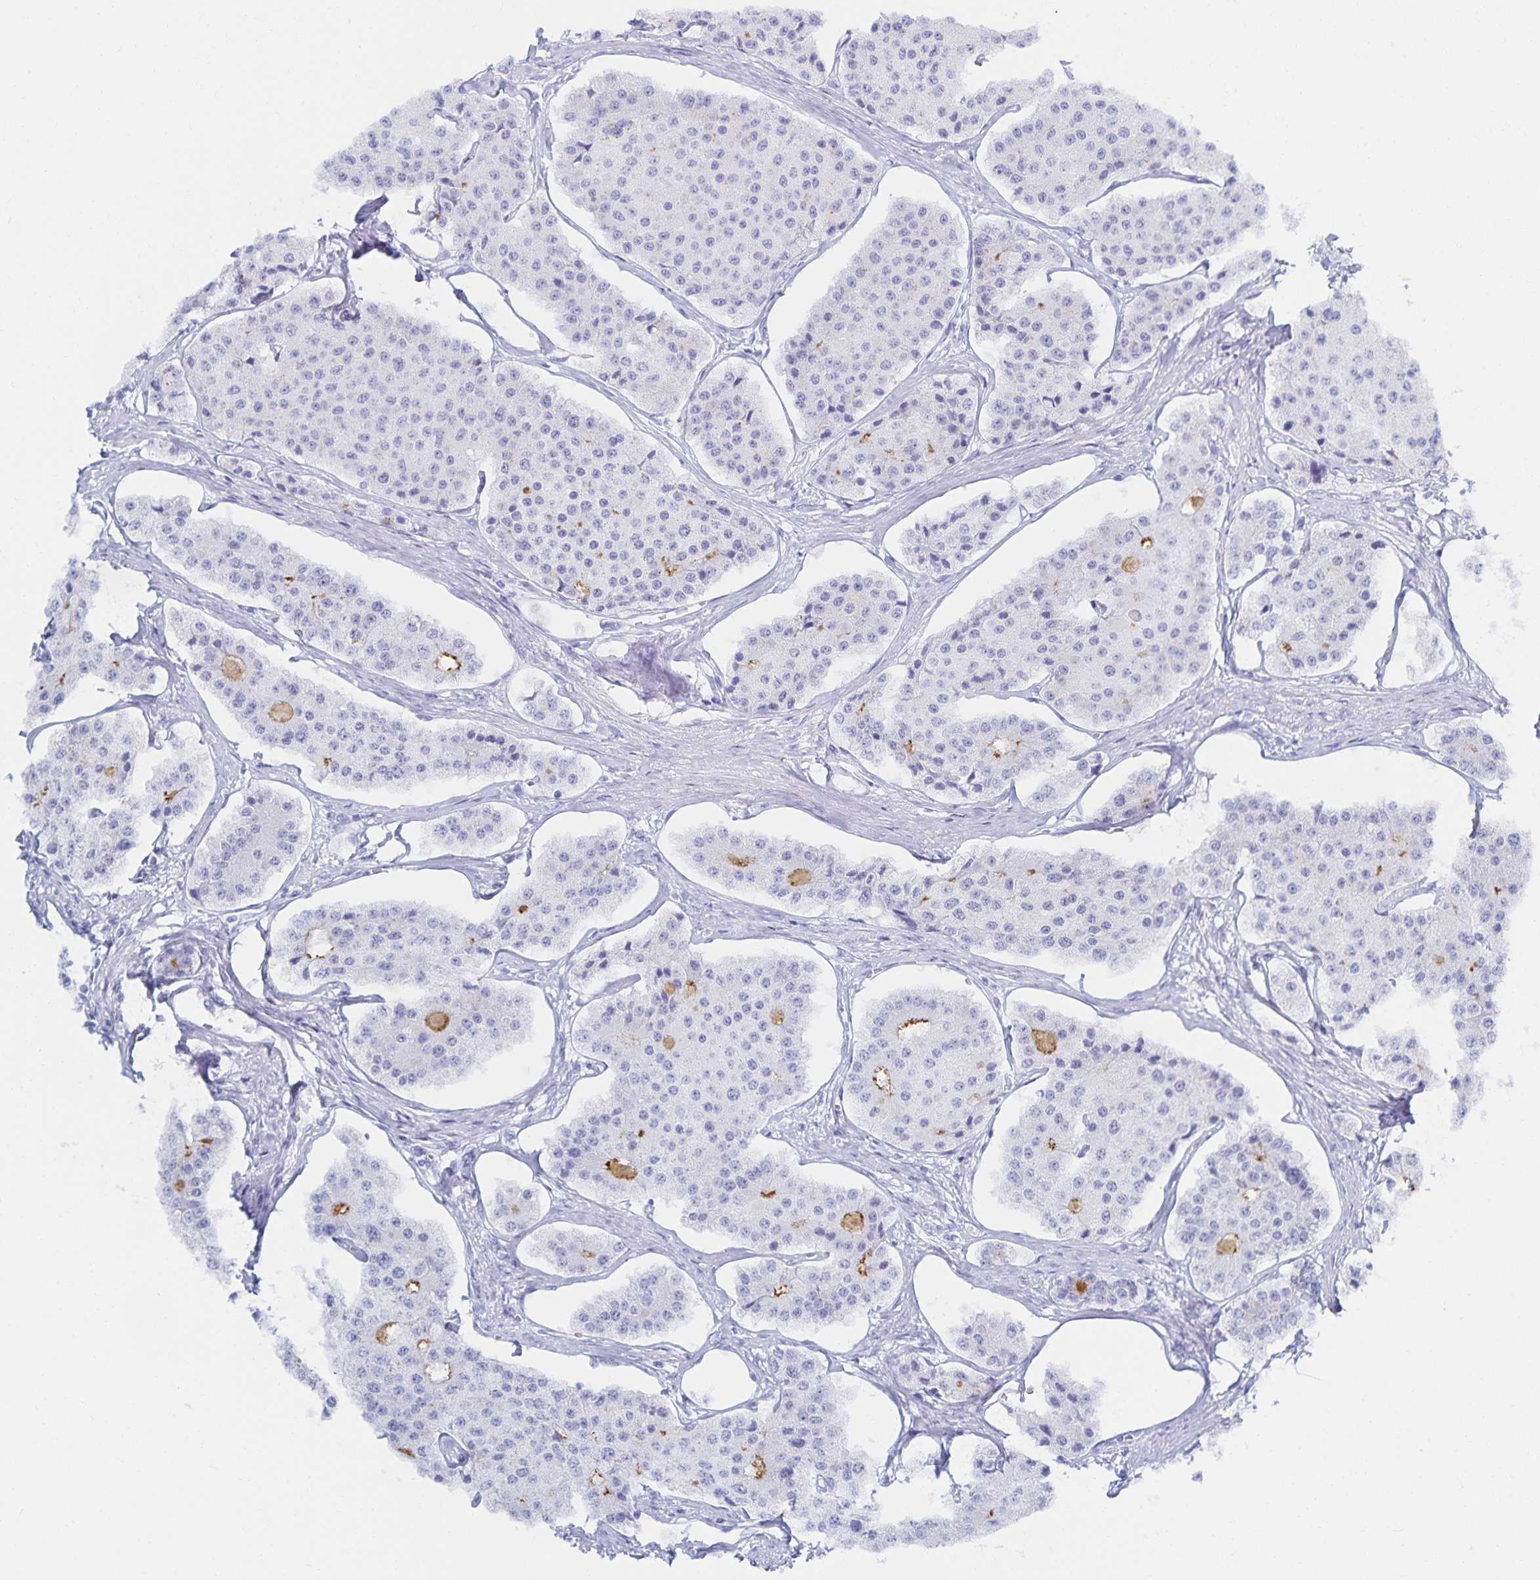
{"staining": {"intensity": "moderate", "quantity": "<25%", "location": "cytoplasmic/membranous"}, "tissue": "carcinoid", "cell_type": "Tumor cells", "image_type": "cancer", "snomed": [{"axis": "morphology", "description": "Carcinoid, malignant, NOS"}, {"axis": "topography", "description": "Small intestine"}], "caption": "IHC histopathology image of carcinoid stained for a protein (brown), which exhibits low levels of moderate cytoplasmic/membranous expression in about <25% of tumor cells.", "gene": "SNTN", "patient": {"sex": "female", "age": 65}}